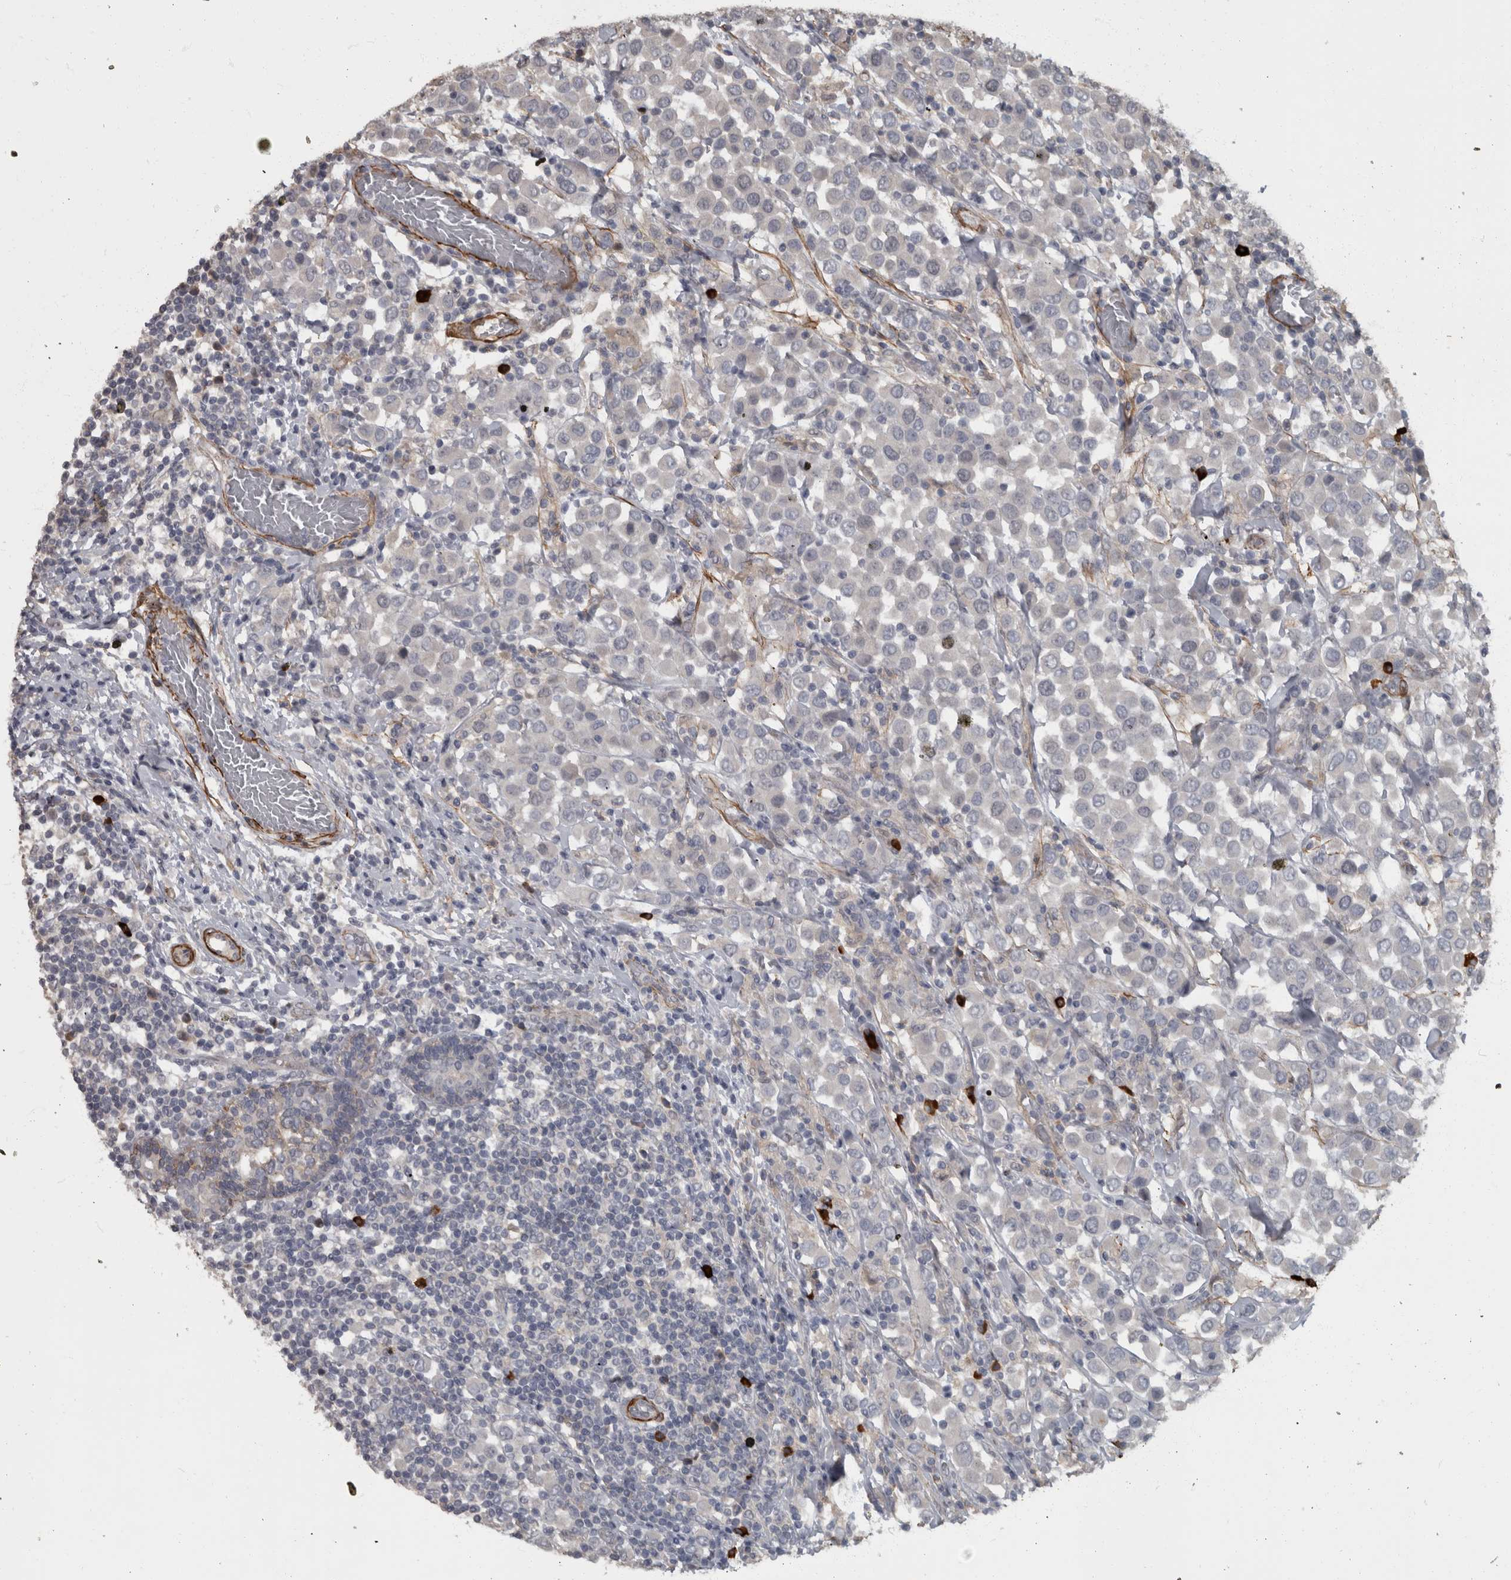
{"staining": {"intensity": "negative", "quantity": "none", "location": "none"}, "tissue": "breast cancer", "cell_type": "Tumor cells", "image_type": "cancer", "snomed": [{"axis": "morphology", "description": "Duct carcinoma"}, {"axis": "topography", "description": "Breast"}], "caption": "Protein analysis of invasive ductal carcinoma (breast) demonstrates no significant staining in tumor cells.", "gene": "MASTL", "patient": {"sex": "female", "age": 61}}